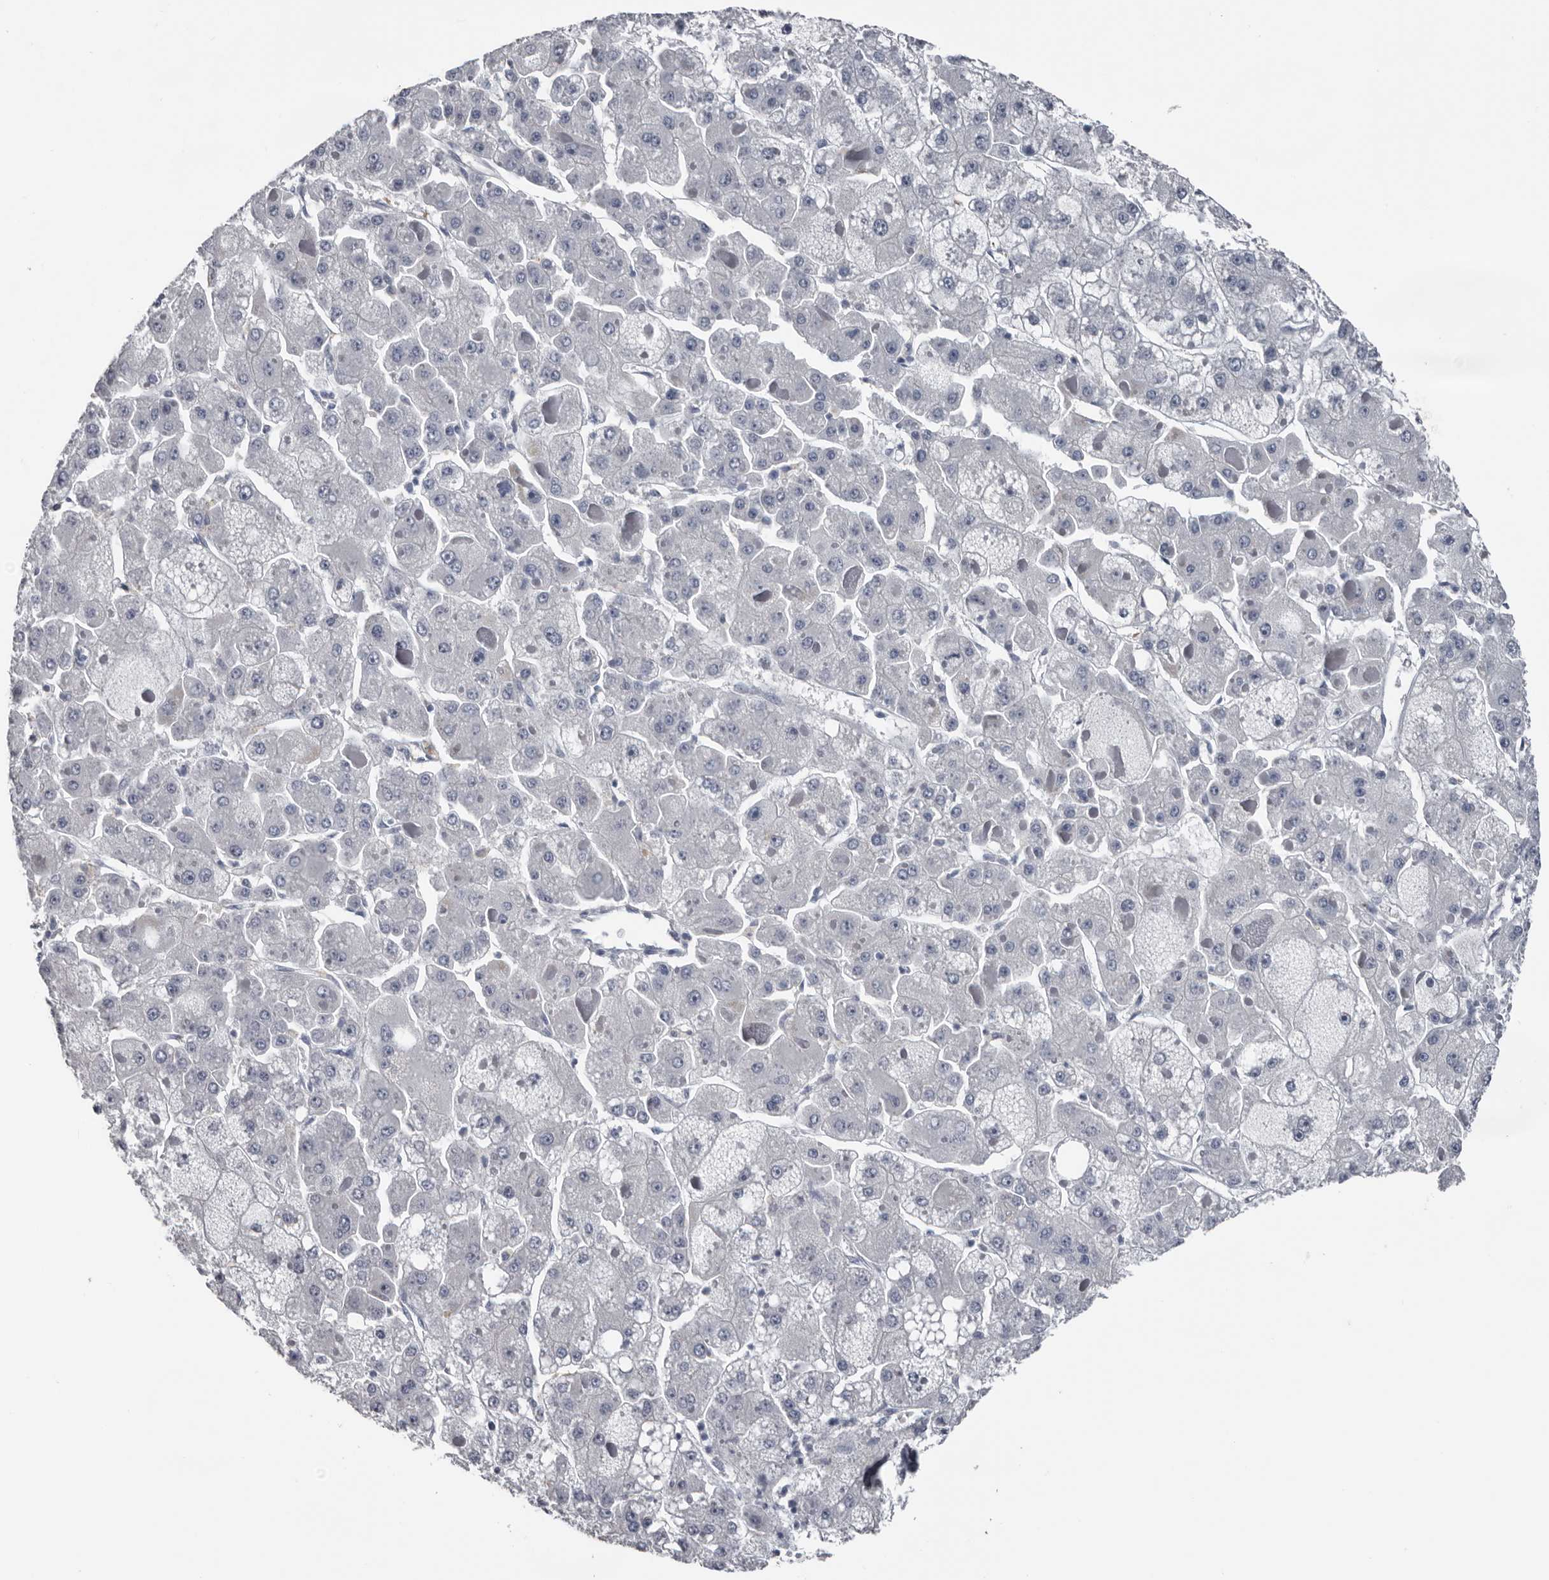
{"staining": {"intensity": "negative", "quantity": "none", "location": "none"}, "tissue": "liver cancer", "cell_type": "Tumor cells", "image_type": "cancer", "snomed": [{"axis": "morphology", "description": "Carcinoma, Hepatocellular, NOS"}, {"axis": "topography", "description": "Liver"}], "caption": "This histopathology image is of liver cancer stained with IHC to label a protein in brown with the nuclei are counter-stained blue. There is no expression in tumor cells.", "gene": "FABP7", "patient": {"sex": "female", "age": 73}}